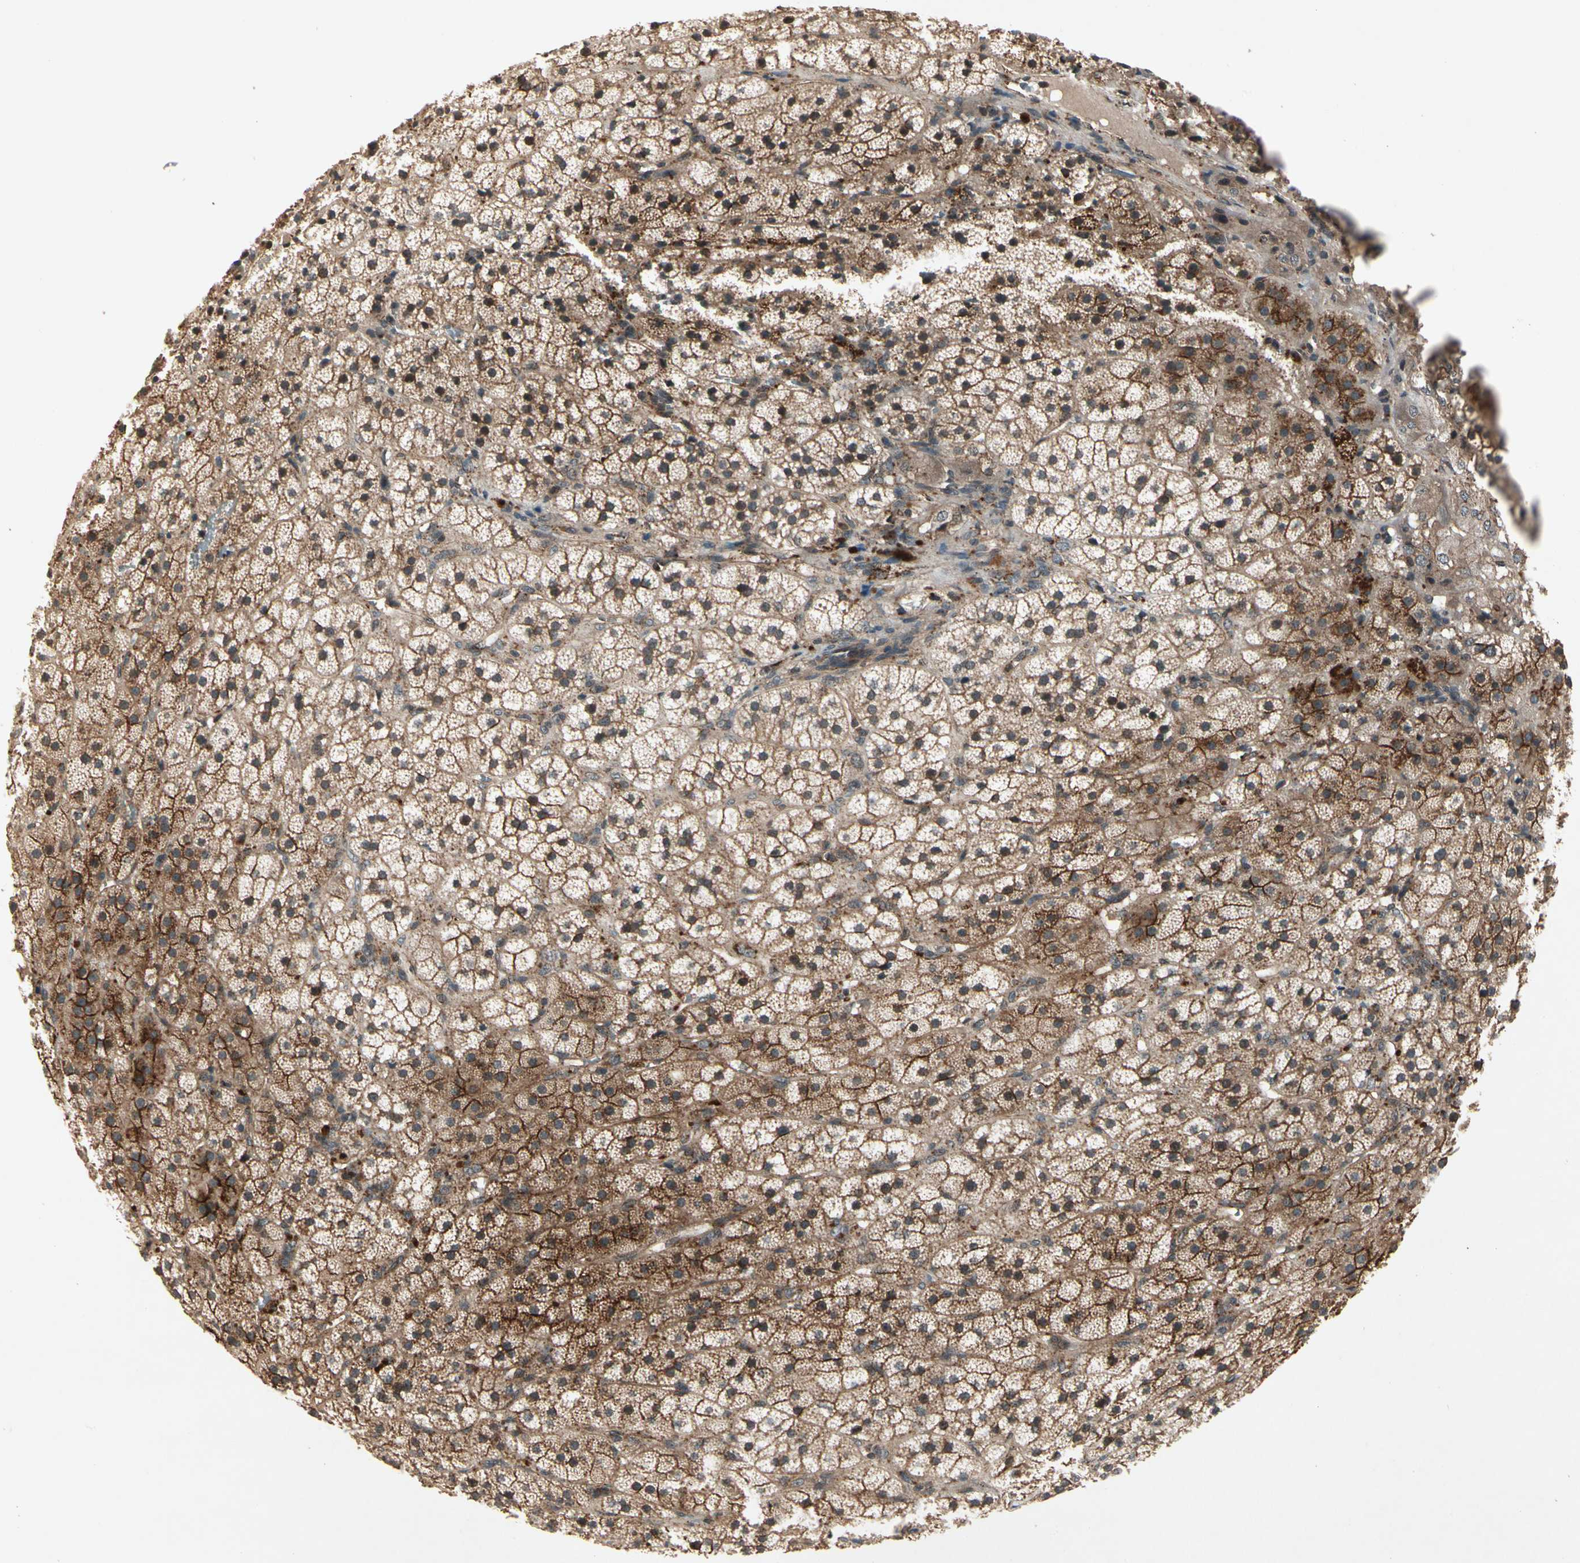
{"staining": {"intensity": "moderate", "quantity": "25%-75%", "location": "cytoplasmic/membranous"}, "tissue": "adrenal gland", "cell_type": "Glandular cells", "image_type": "normal", "snomed": [{"axis": "morphology", "description": "Normal tissue, NOS"}, {"axis": "topography", "description": "Adrenal gland"}], "caption": "This micrograph shows unremarkable adrenal gland stained with immunohistochemistry (IHC) to label a protein in brown. The cytoplasmic/membranous of glandular cells show moderate positivity for the protein. Nuclei are counter-stained blue.", "gene": "FLOT1", "patient": {"sex": "female", "age": 44}}